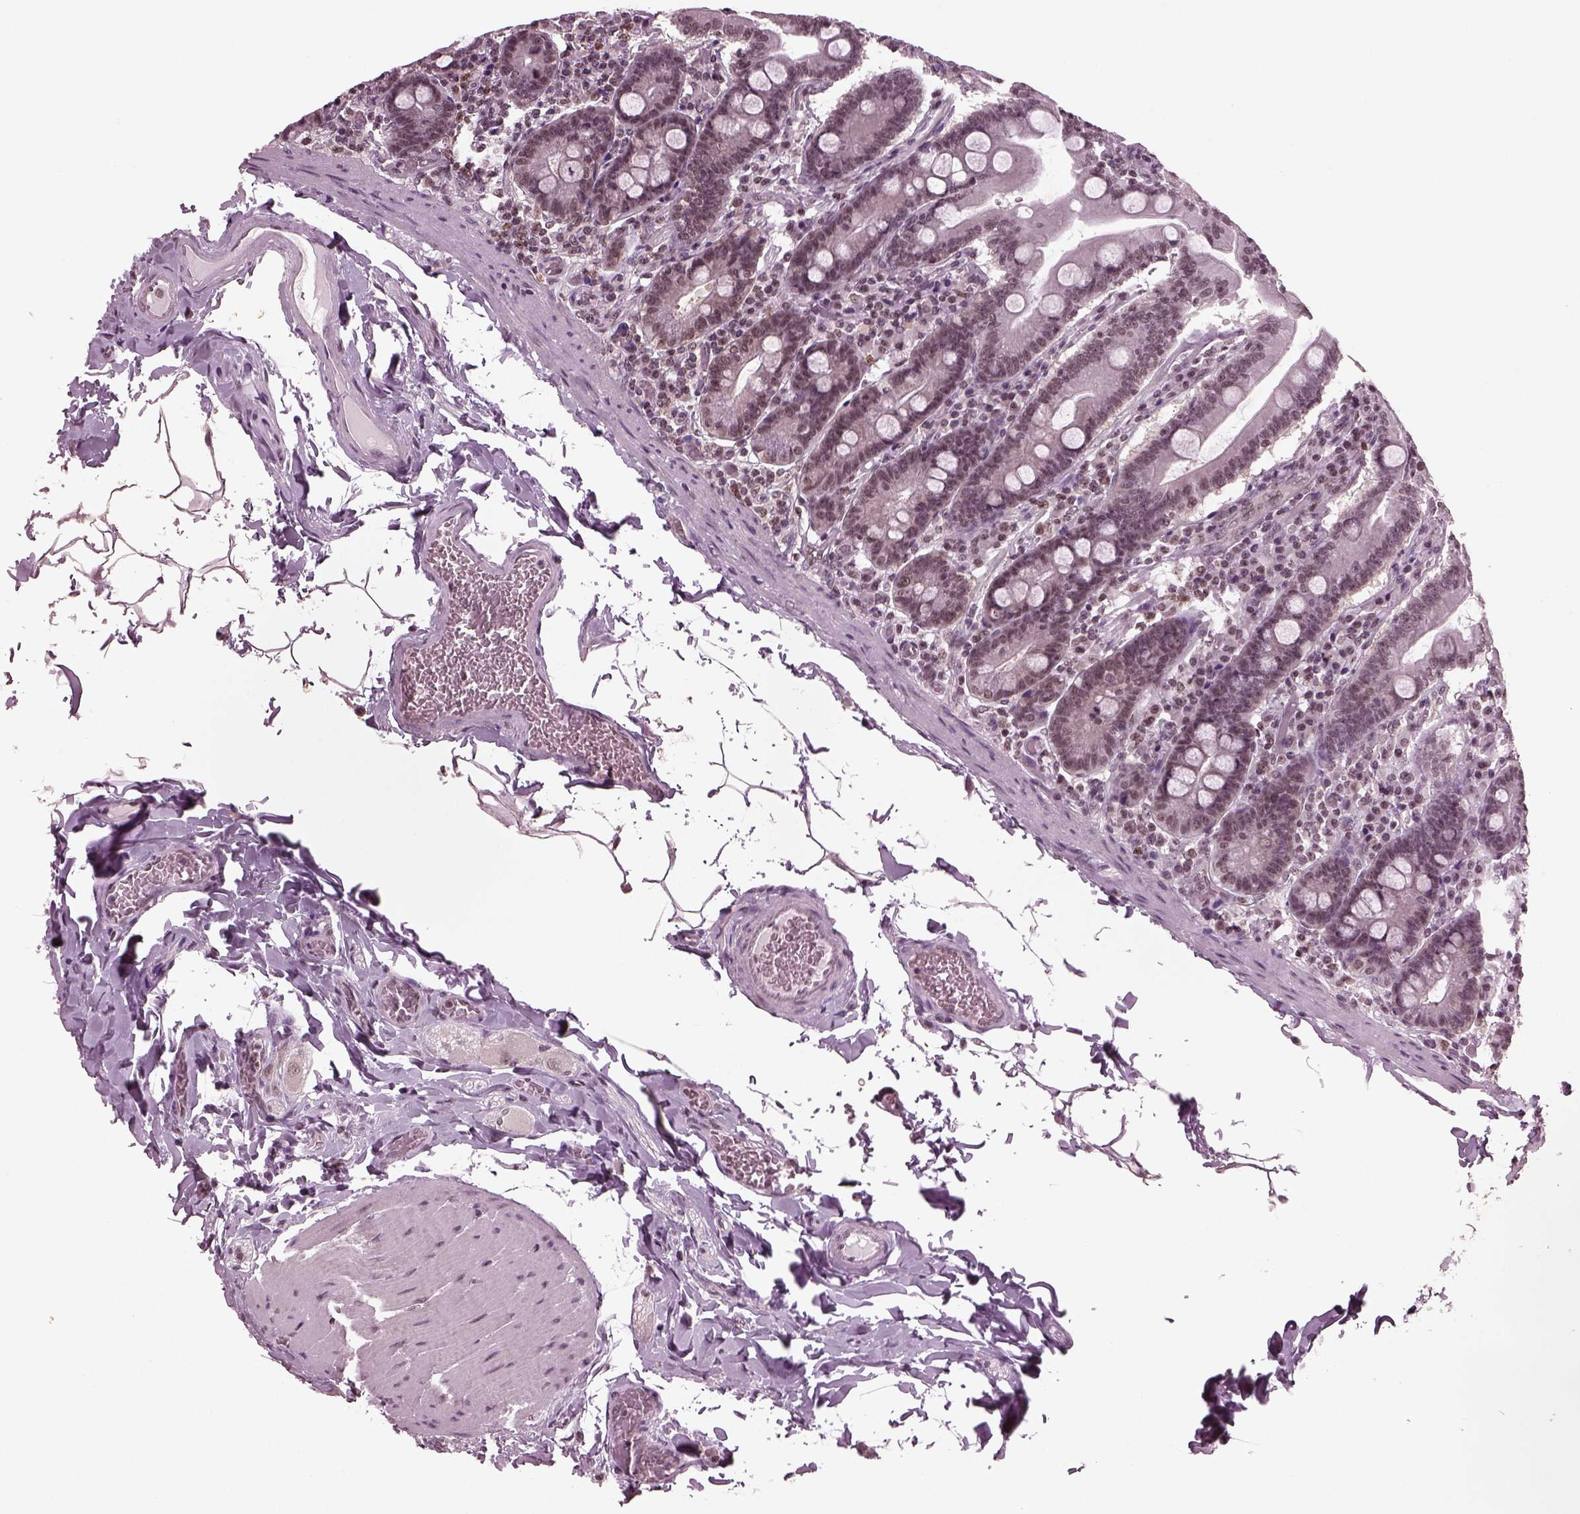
{"staining": {"intensity": "negative", "quantity": "none", "location": "none"}, "tissue": "small intestine", "cell_type": "Glandular cells", "image_type": "normal", "snomed": [{"axis": "morphology", "description": "Normal tissue, NOS"}, {"axis": "topography", "description": "Small intestine"}], "caption": "Glandular cells show no significant expression in unremarkable small intestine. (DAB immunohistochemistry (IHC) visualized using brightfield microscopy, high magnification).", "gene": "RUVBL2", "patient": {"sex": "male", "age": 37}}